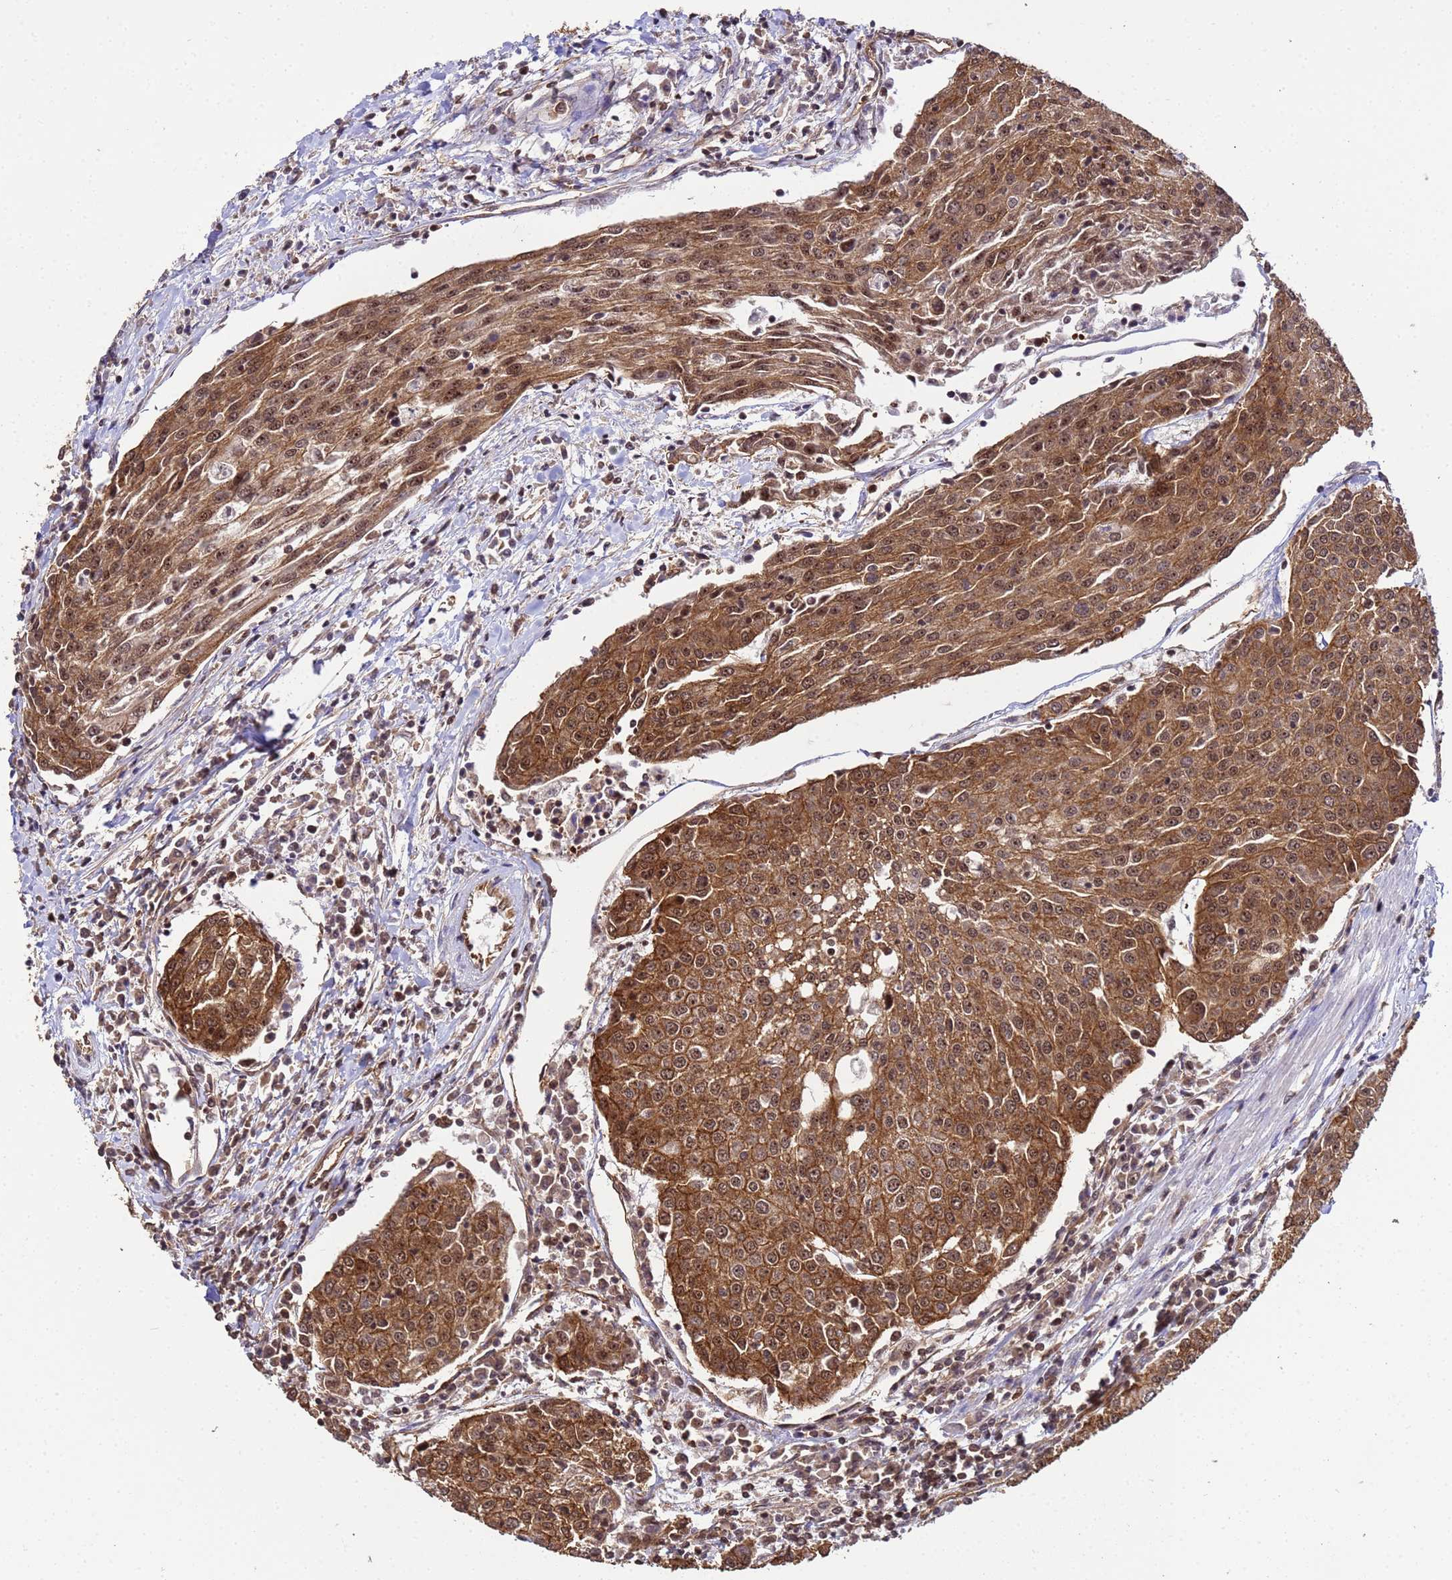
{"staining": {"intensity": "strong", "quantity": ">75%", "location": "cytoplasmic/membranous,nuclear"}, "tissue": "urothelial cancer", "cell_type": "Tumor cells", "image_type": "cancer", "snomed": [{"axis": "morphology", "description": "Urothelial carcinoma, High grade"}, {"axis": "topography", "description": "Urinary bladder"}], "caption": "Tumor cells demonstrate high levels of strong cytoplasmic/membranous and nuclear positivity in about >75% of cells in human urothelial carcinoma (high-grade). The staining was performed using DAB (3,3'-diaminobenzidine), with brown indicating positive protein expression. Nuclei are stained blue with hematoxylin.", "gene": "SYF2", "patient": {"sex": "female", "age": 85}}